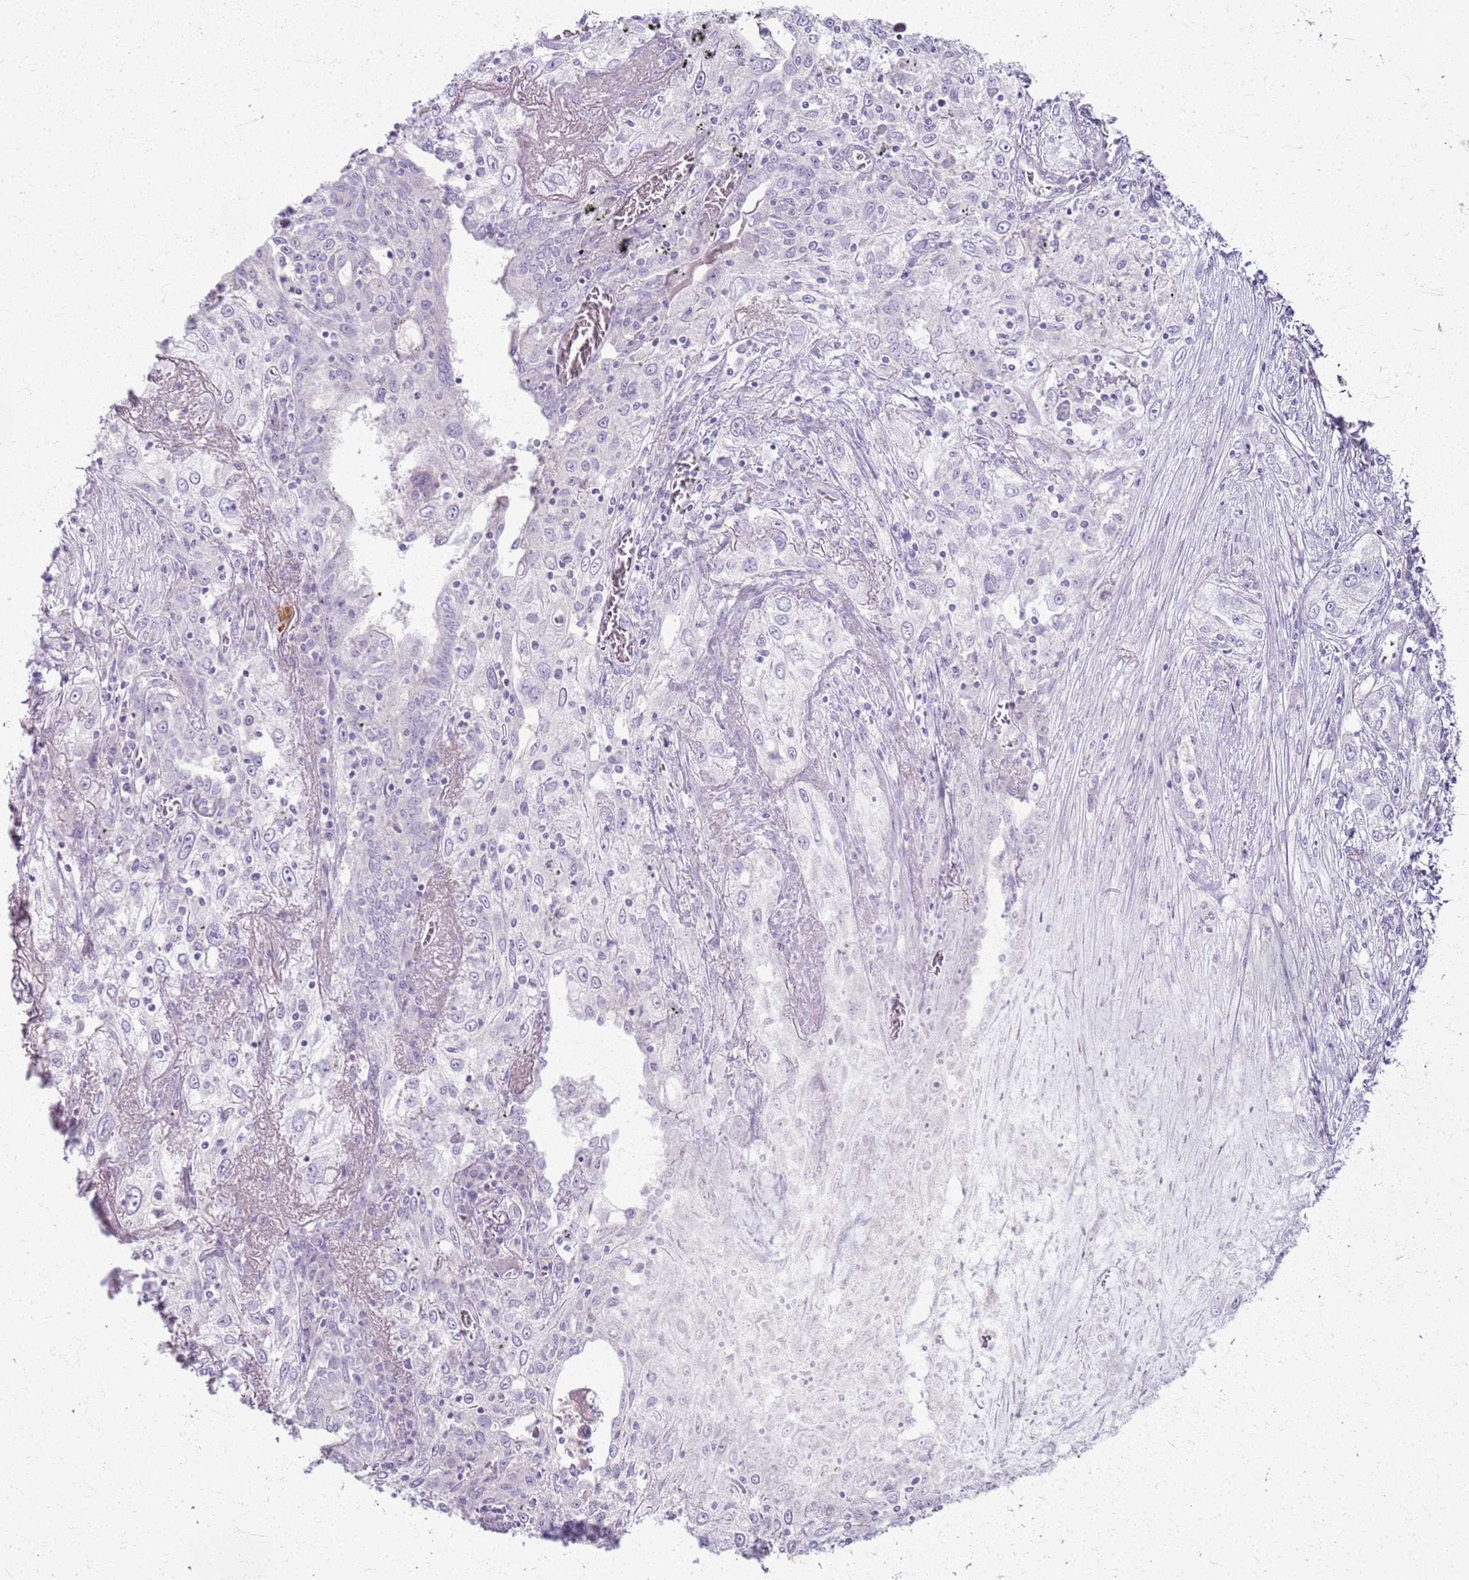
{"staining": {"intensity": "negative", "quantity": "none", "location": "none"}, "tissue": "lung cancer", "cell_type": "Tumor cells", "image_type": "cancer", "snomed": [{"axis": "morphology", "description": "Squamous cell carcinoma, NOS"}, {"axis": "topography", "description": "Lung"}], "caption": "There is no significant positivity in tumor cells of lung cancer.", "gene": "CSRP3", "patient": {"sex": "female", "age": 69}}